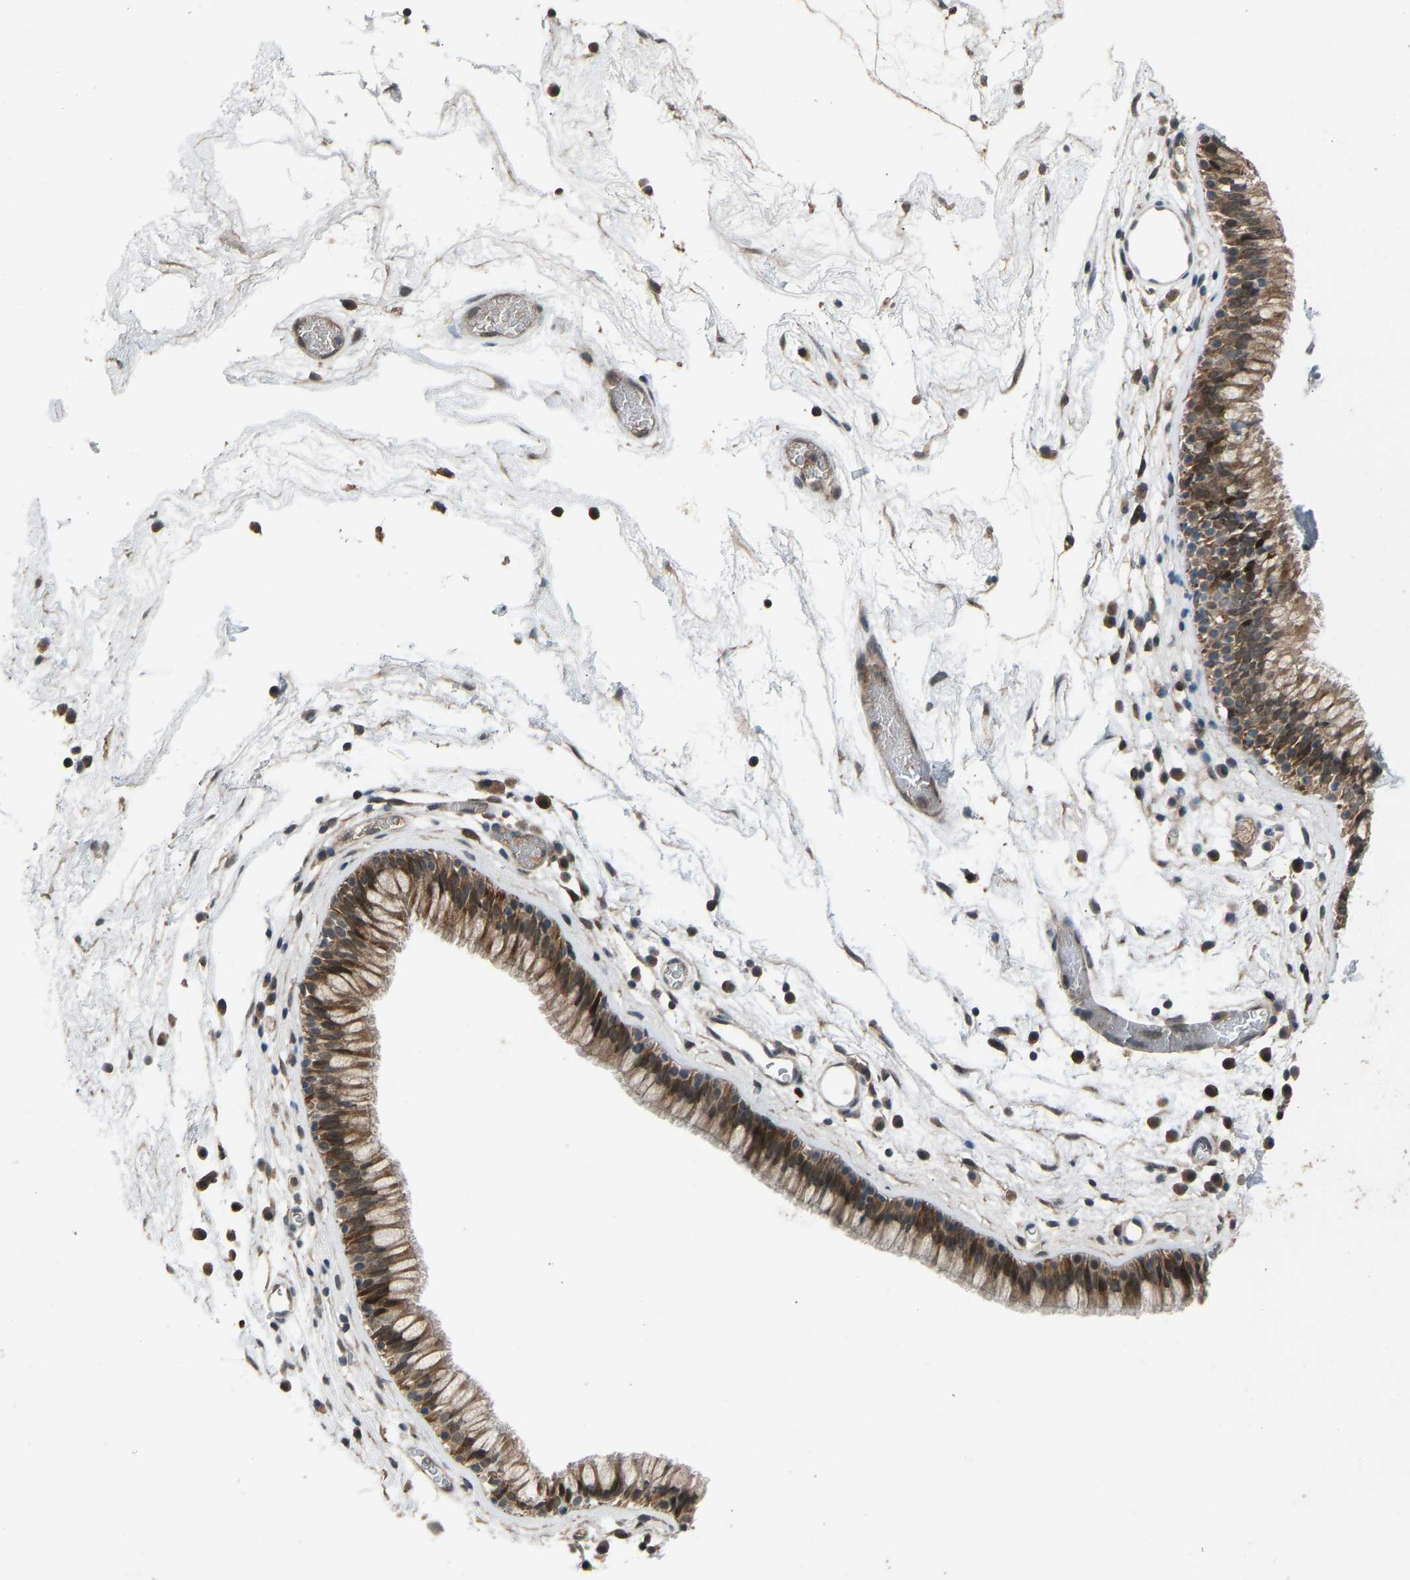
{"staining": {"intensity": "moderate", "quantity": ">75%", "location": "cytoplasmic/membranous,nuclear"}, "tissue": "nasopharynx", "cell_type": "Respiratory epithelial cells", "image_type": "normal", "snomed": [{"axis": "morphology", "description": "Normal tissue, NOS"}, {"axis": "morphology", "description": "Inflammation, NOS"}, {"axis": "topography", "description": "Nasopharynx"}], "caption": "IHC (DAB) staining of unremarkable human nasopharynx displays moderate cytoplasmic/membranous,nuclear protein positivity in about >75% of respiratory epithelial cells.", "gene": "SLC43A1", "patient": {"sex": "male", "age": 48}}